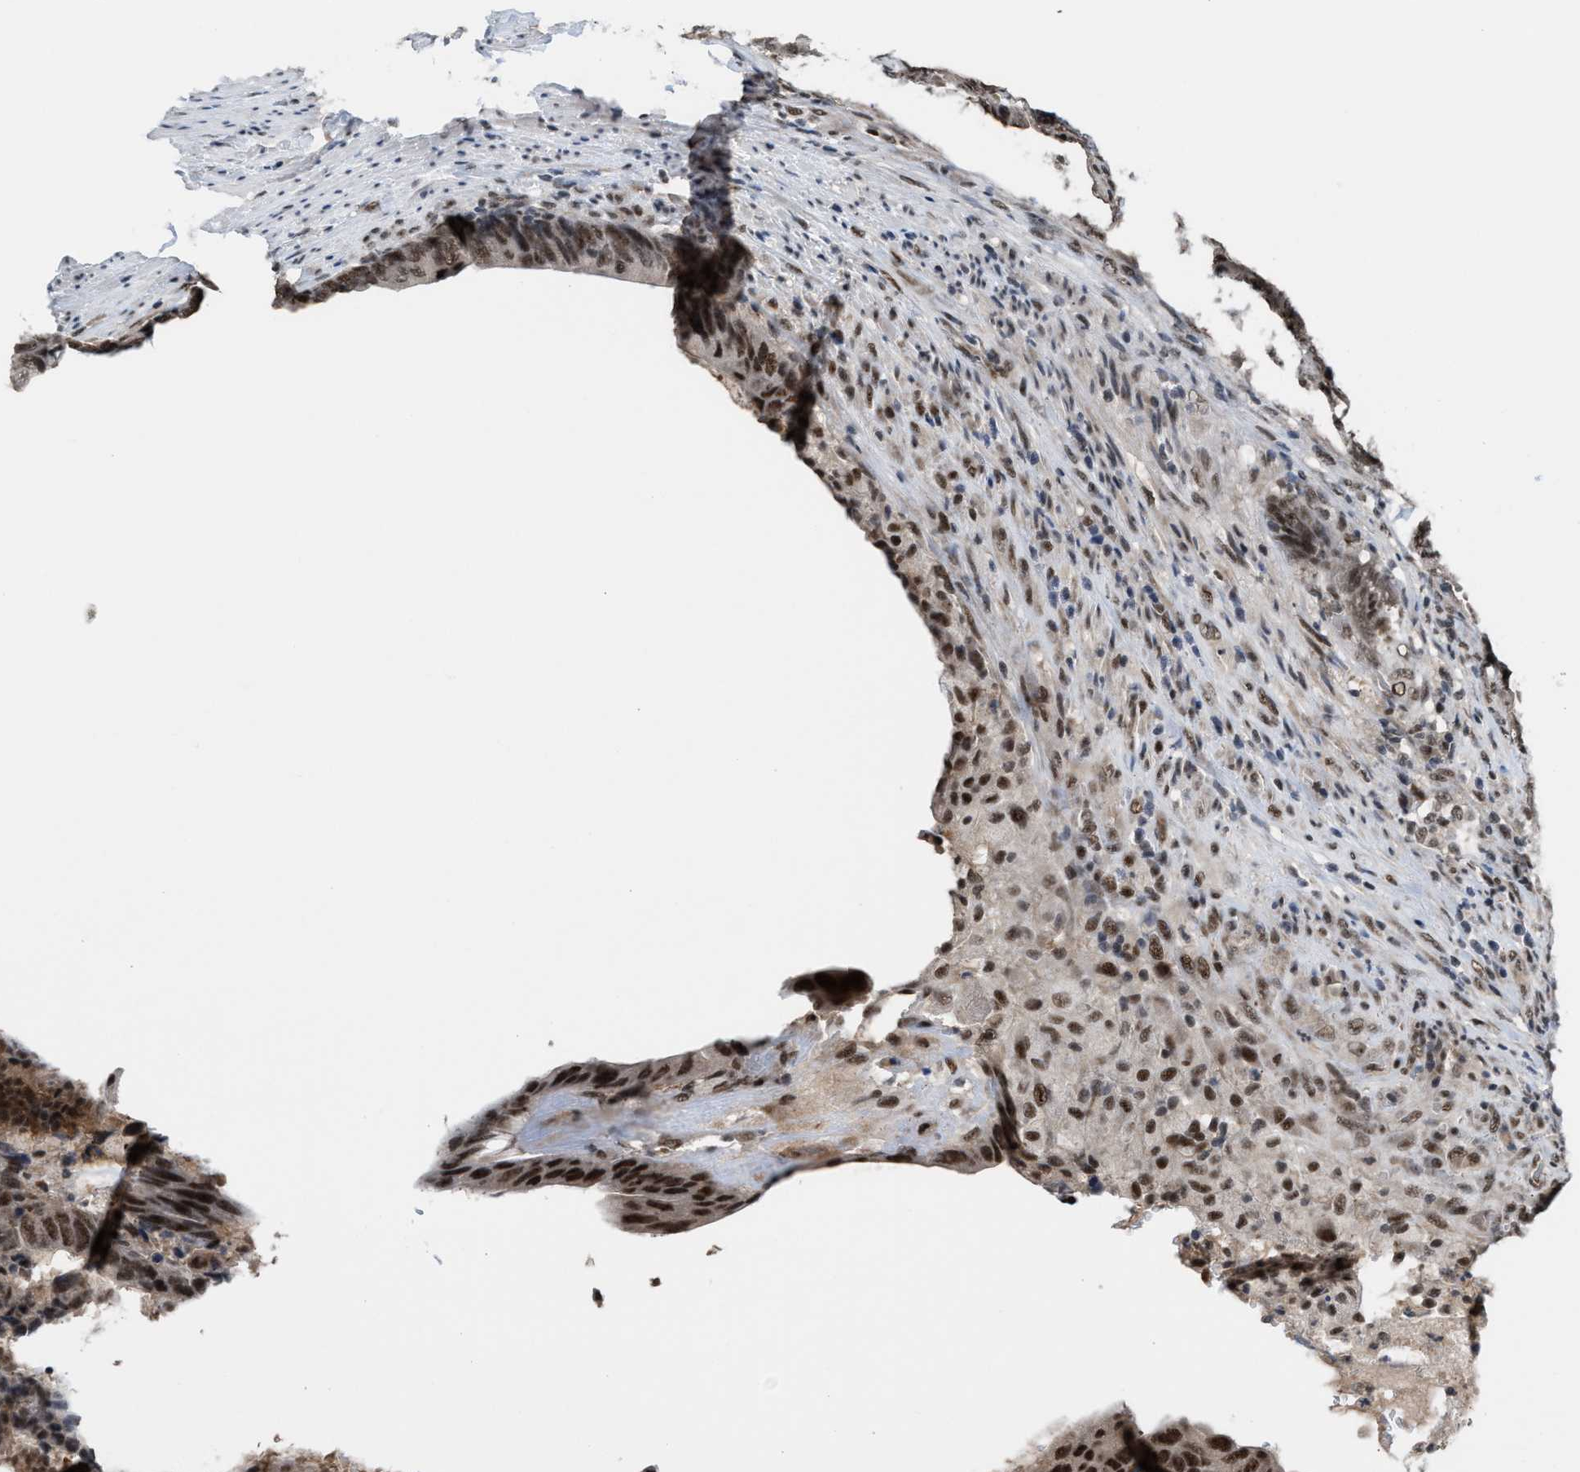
{"staining": {"intensity": "strong", "quantity": ">75%", "location": "nuclear"}, "tissue": "colorectal cancer", "cell_type": "Tumor cells", "image_type": "cancer", "snomed": [{"axis": "morphology", "description": "Adenocarcinoma, NOS"}, {"axis": "topography", "description": "Colon"}], "caption": "Protein staining by immunohistochemistry (IHC) exhibits strong nuclear expression in approximately >75% of tumor cells in adenocarcinoma (colorectal). Nuclei are stained in blue.", "gene": "PRPF4", "patient": {"sex": "male", "age": 56}}